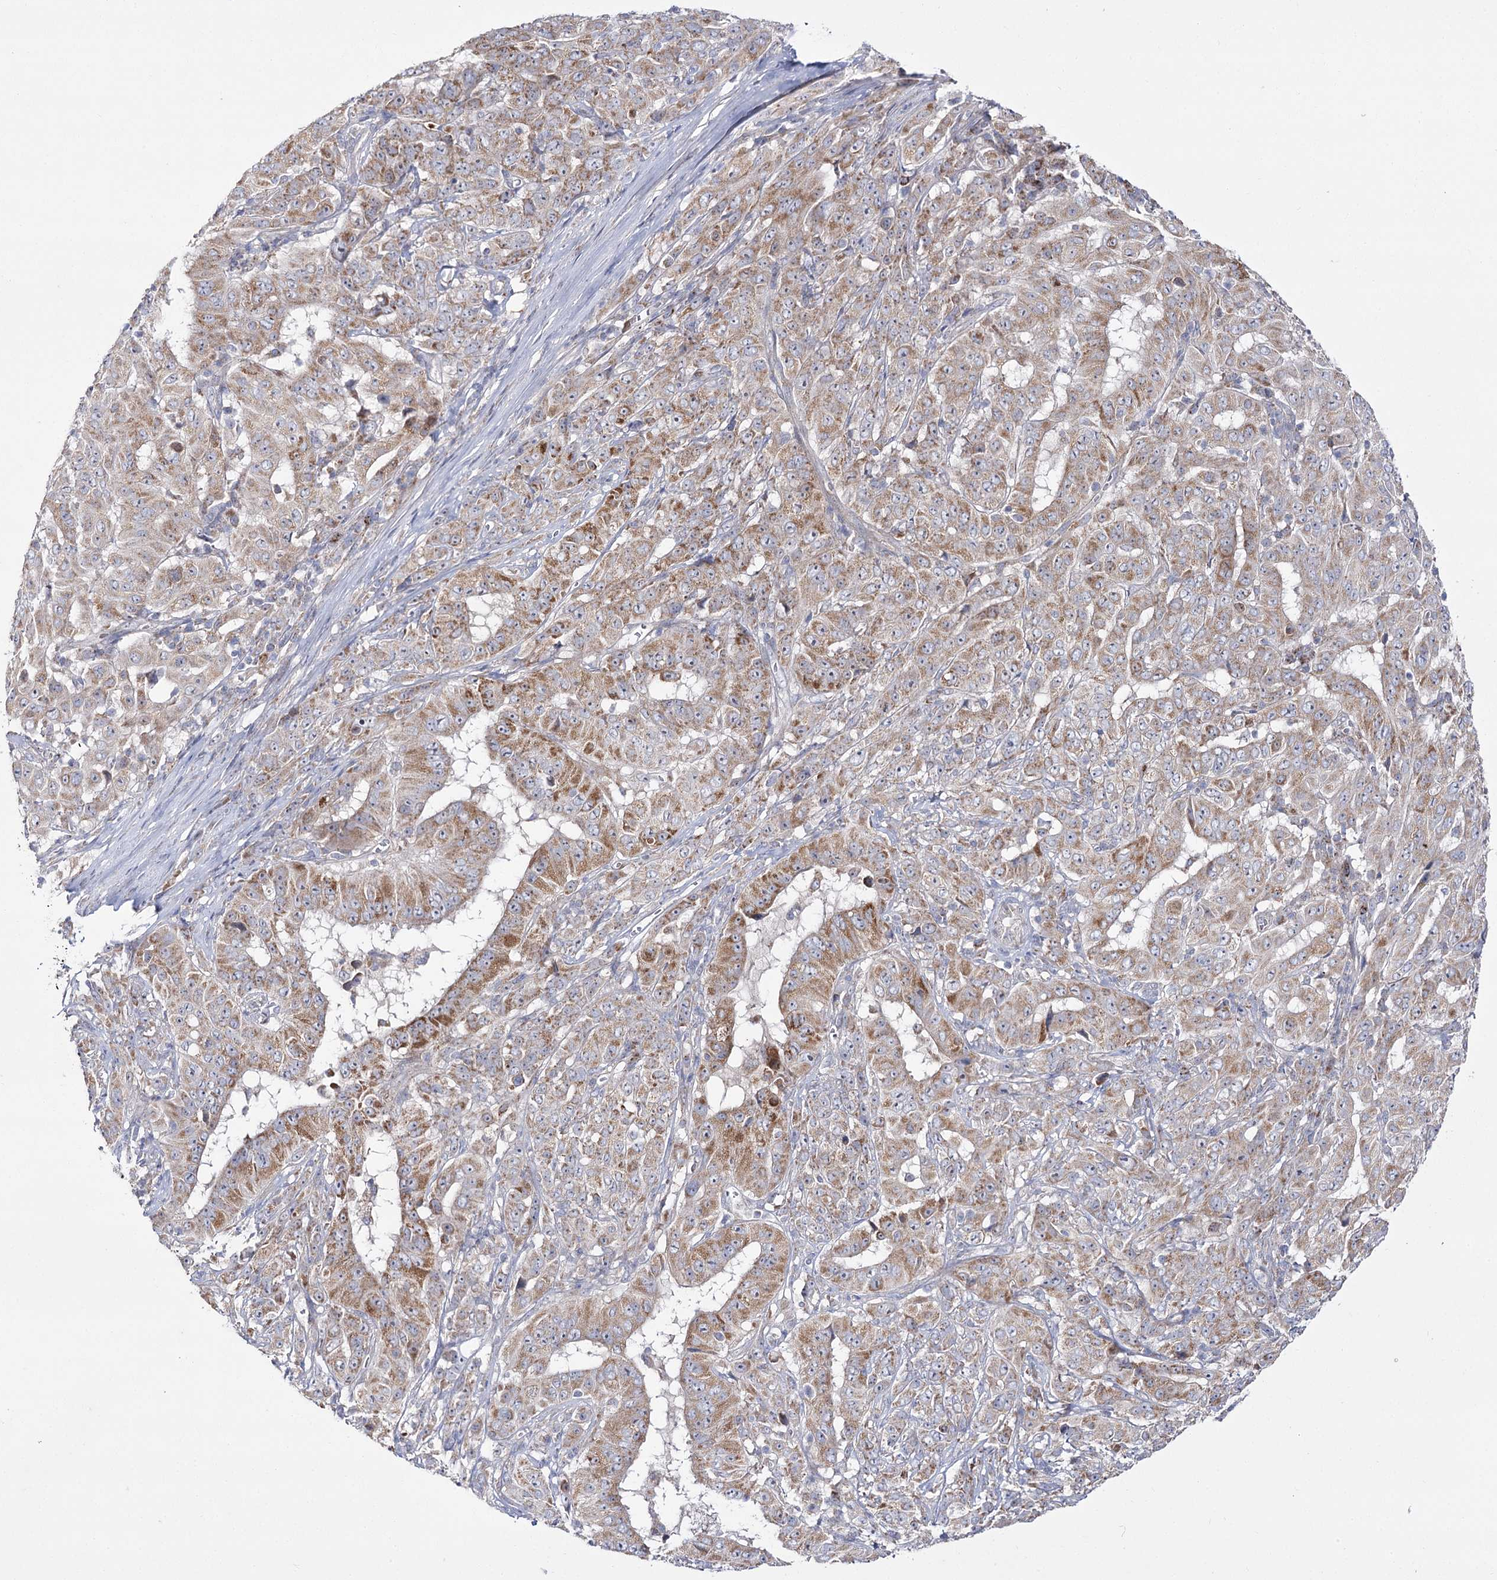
{"staining": {"intensity": "moderate", "quantity": "25%-75%", "location": "cytoplasmic/membranous"}, "tissue": "pancreatic cancer", "cell_type": "Tumor cells", "image_type": "cancer", "snomed": [{"axis": "morphology", "description": "Adenocarcinoma, NOS"}, {"axis": "topography", "description": "Pancreas"}], "caption": "IHC staining of pancreatic adenocarcinoma, which reveals medium levels of moderate cytoplasmic/membranous expression in about 25%-75% of tumor cells indicating moderate cytoplasmic/membranous protein staining. The staining was performed using DAB (brown) for protein detection and nuclei were counterstained in hematoxylin (blue).", "gene": "NADK2", "patient": {"sex": "male", "age": 63}}